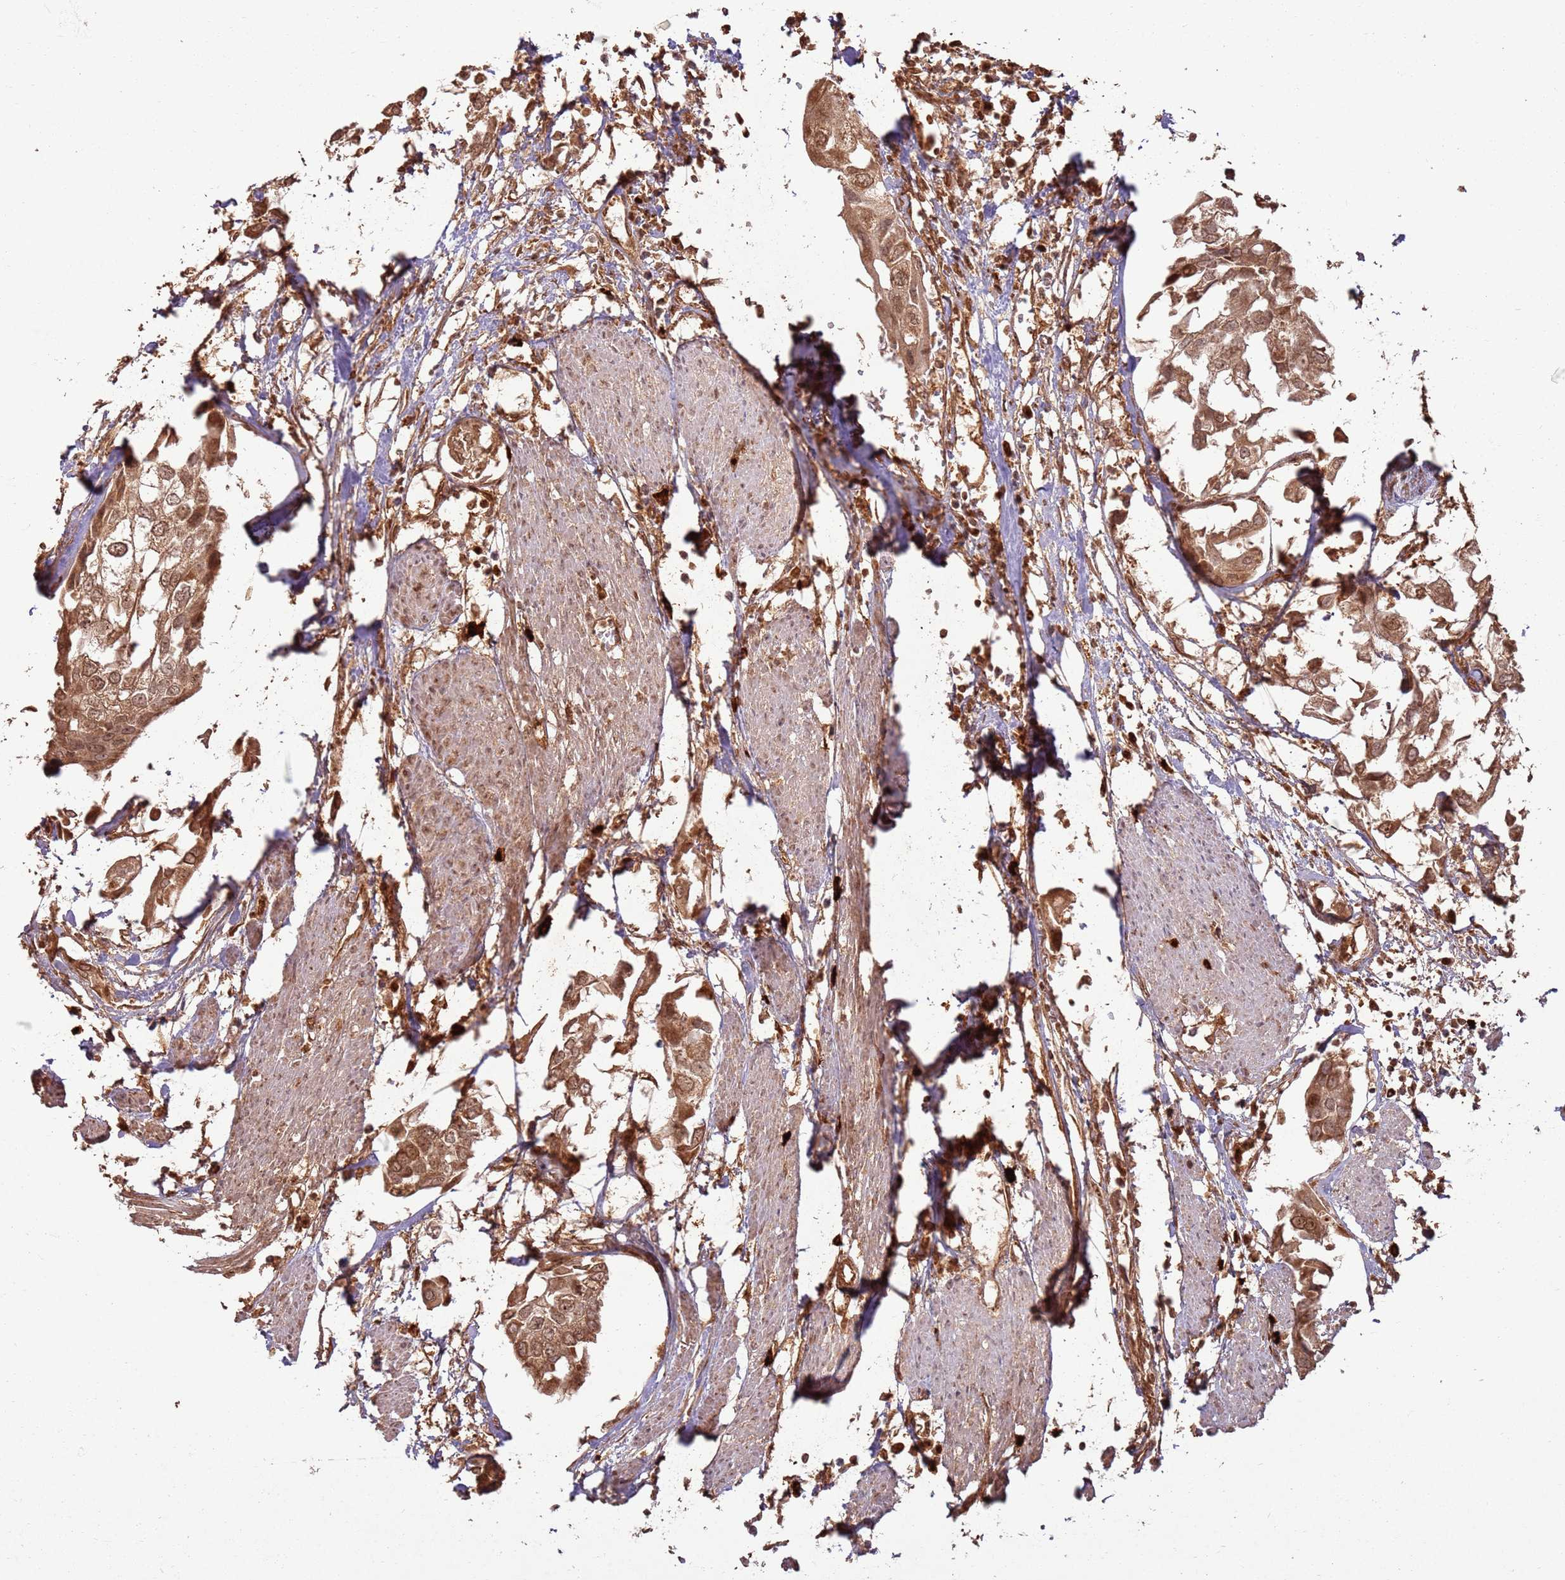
{"staining": {"intensity": "moderate", "quantity": ">75%", "location": "cytoplasmic/membranous,nuclear"}, "tissue": "urothelial cancer", "cell_type": "Tumor cells", "image_type": "cancer", "snomed": [{"axis": "morphology", "description": "Urothelial carcinoma, High grade"}, {"axis": "topography", "description": "Urinary bladder"}], "caption": "Urothelial cancer stained with a brown dye shows moderate cytoplasmic/membranous and nuclear positive expression in approximately >75% of tumor cells.", "gene": "TBC1D13", "patient": {"sex": "male", "age": 64}}